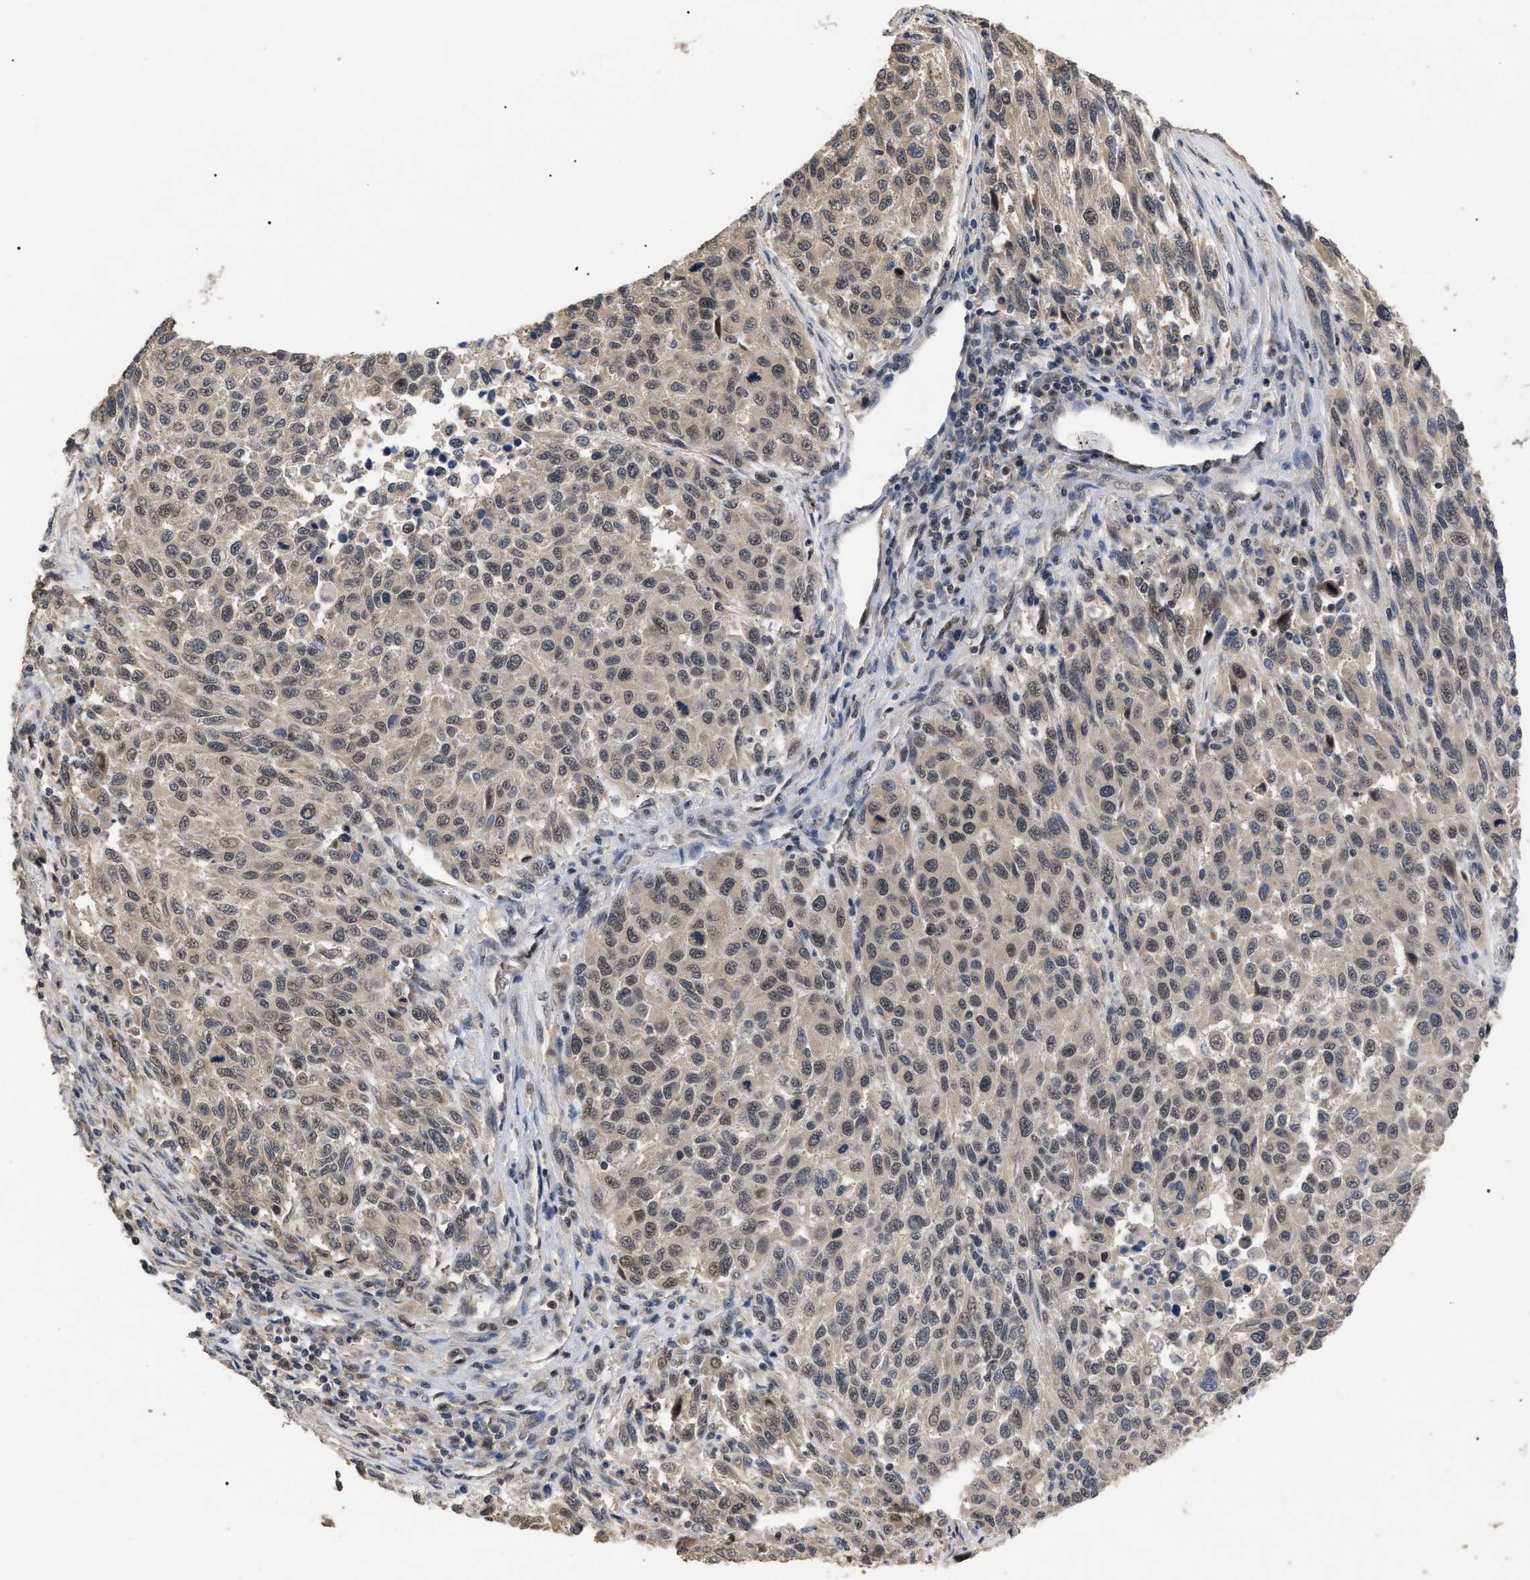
{"staining": {"intensity": "weak", "quantity": ">75%", "location": "cytoplasmic/membranous,nuclear"}, "tissue": "melanoma", "cell_type": "Tumor cells", "image_type": "cancer", "snomed": [{"axis": "morphology", "description": "Malignant melanoma, Metastatic site"}, {"axis": "topography", "description": "Lymph node"}], "caption": "Protein staining of malignant melanoma (metastatic site) tissue shows weak cytoplasmic/membranous and nuclear expression in about >75% of tumor cells. (Stains: DAB (3,3'-diaminobenzidine) in brown, nuclei in blue, Microscopy: brightfield microscopy at high magnification).", "gene": "JAZF1", "patient": {"sex": "male", "age": 61}}